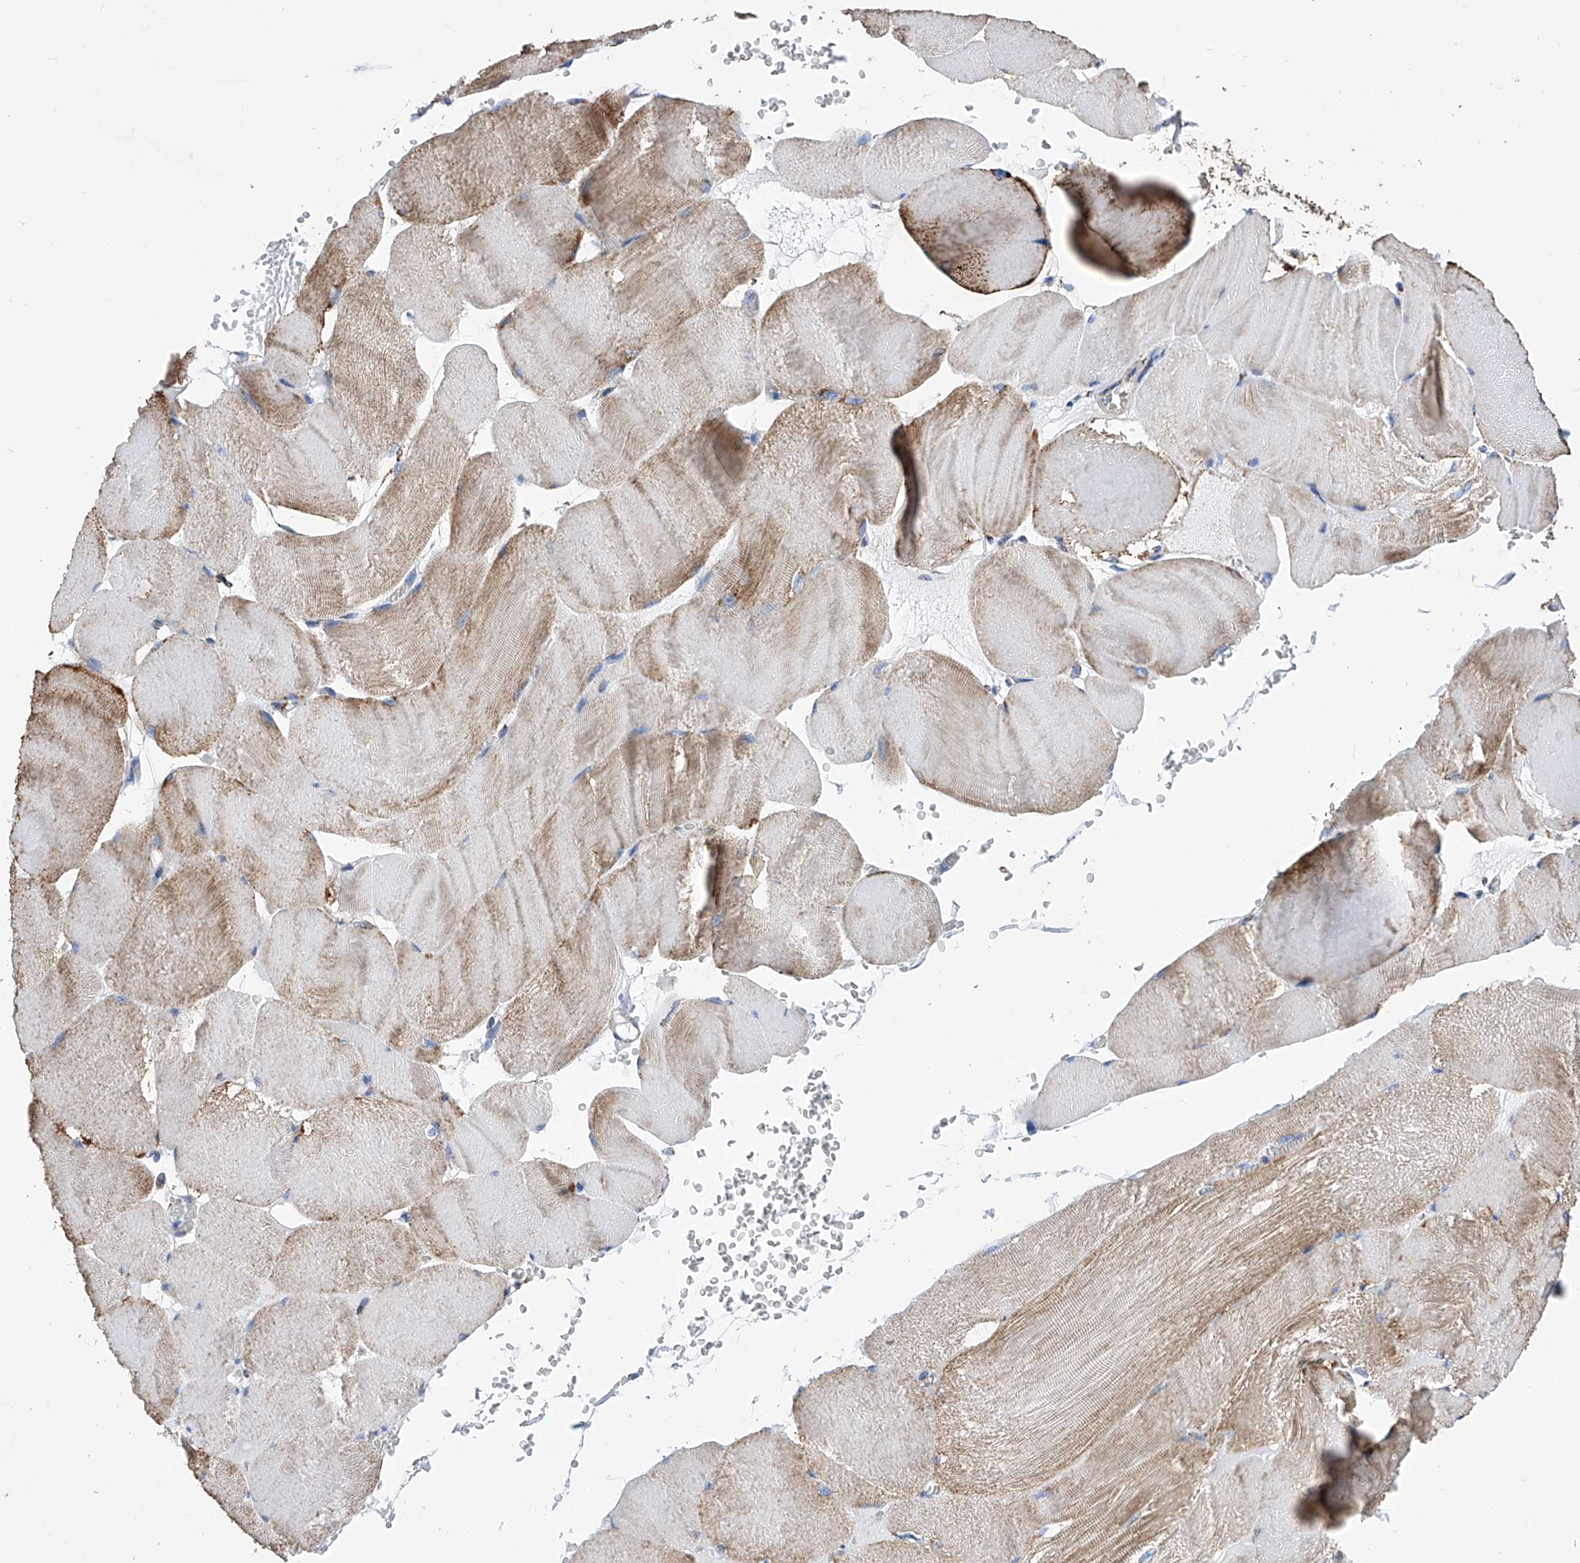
{"staining": {"intensity": "moderate", "quantity": "25%-75%", "location": "cytoplasmic/membranous"}, "tissue": "skeletal muscle", "cell_type": "Myocytes", "image_type": "normal", "snomed": [{"axis": "morphology", "description": "Normal tissue, NOS"}, {"axis": "morphology", "description": "Basal cell carcinoma"}, {"axis": "topography", "description": "Skeletal muscle"}], "caption": "Protein staining shows moderate cytoplasmic/membranous staining in about 25%-75% of myocytes in unremarkable skeletal muscle.", "gene": "ATP5PF", "patient": {"sex": "female", "age": 64}}